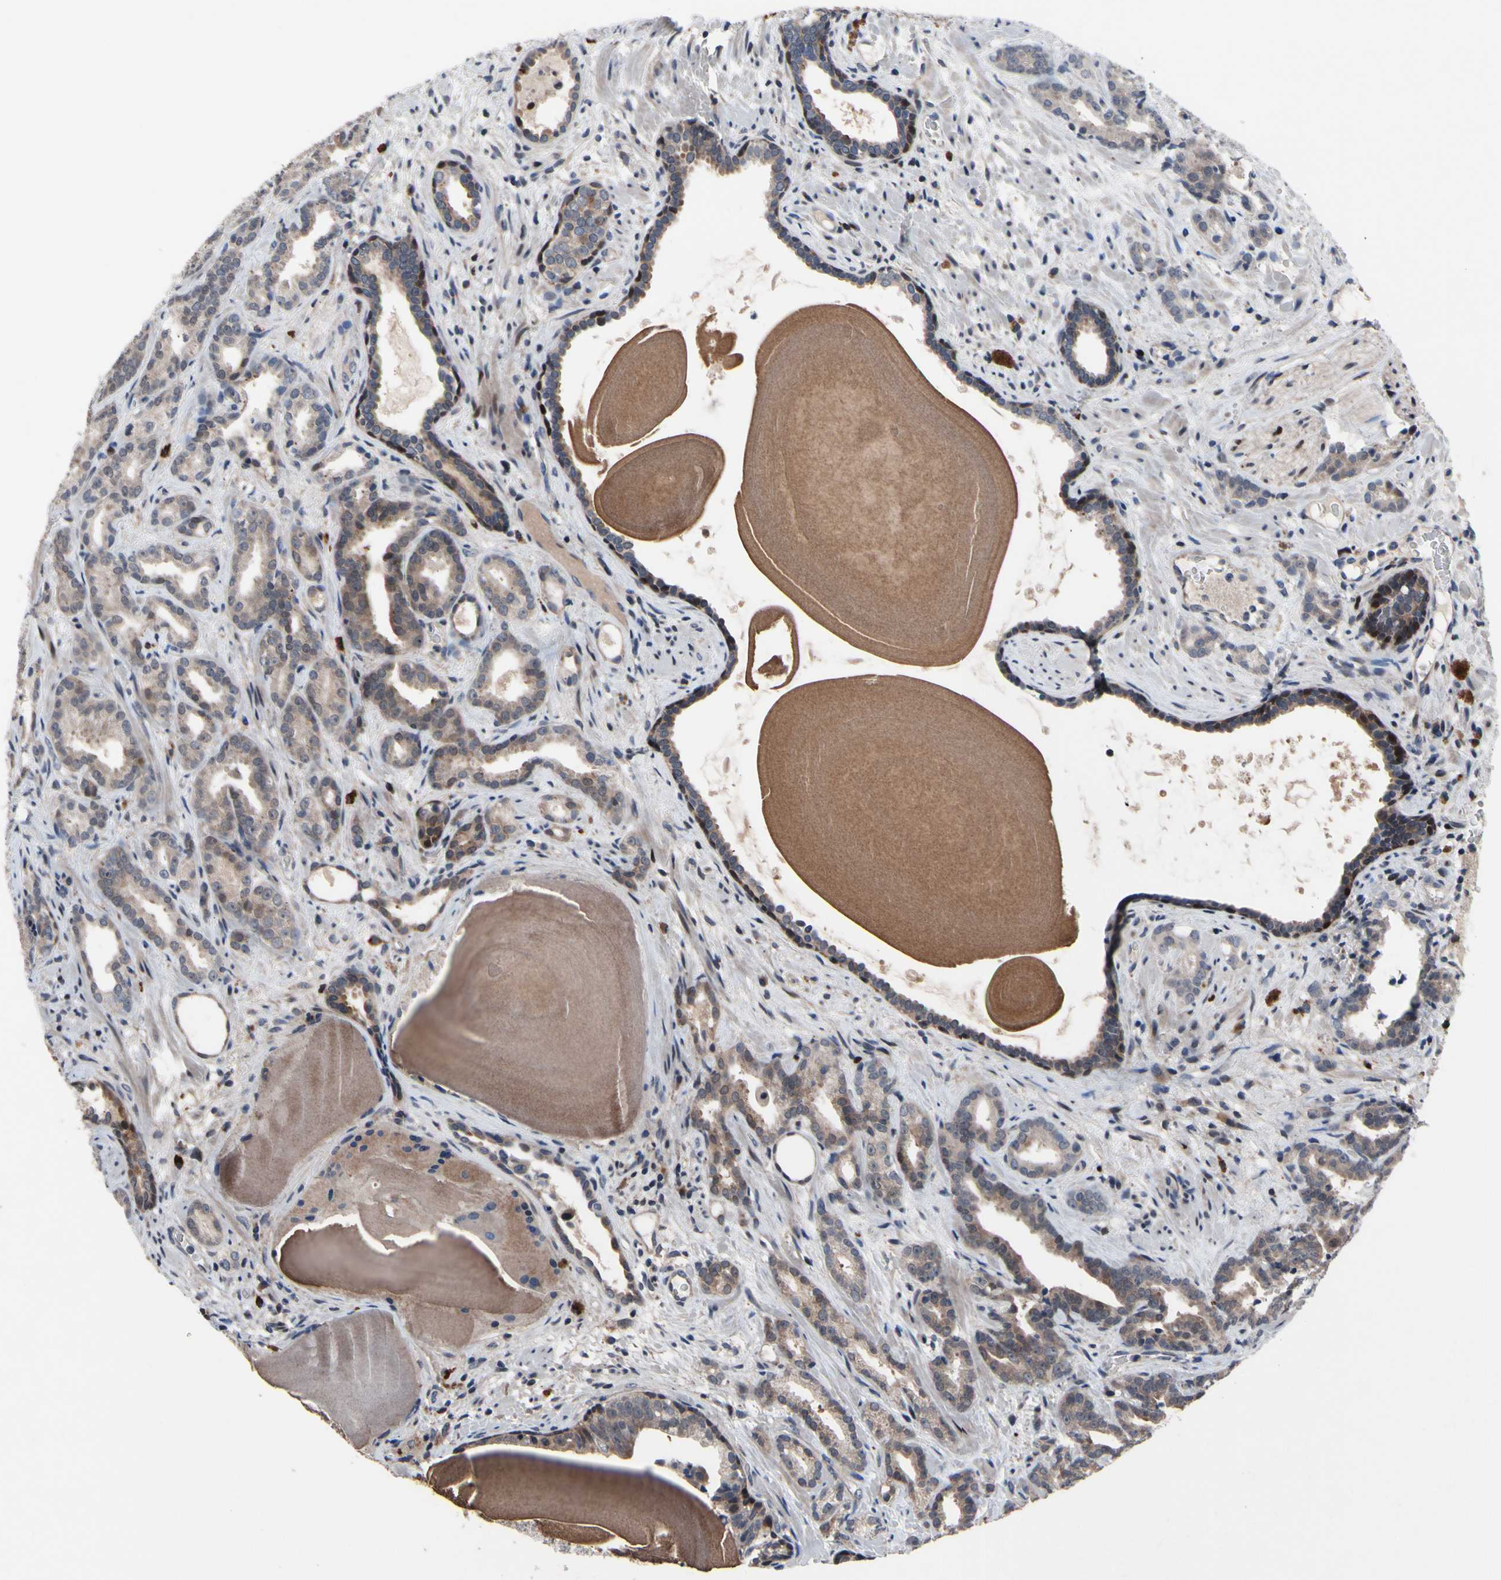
{"staining": {"intensity": "moderate", "quantity": "25%-75%", "location": "cytoplasmic/membranous"}, "tissue": "prostate cancer", "cell_type": "Tumor cells", "image_type": "cancer", "snomed": [{"axis": "morphology", "description": "Adenocarcinoma, Low grade"}, {"axis": "topography", "description": "Prostate"}], "caption": "Prostate cancer (low-grade adenocarcinoma) stained with immunohistochemistry (IHC) displays moderate cytoplasmic/membranous expression in about 25%-75% of tumor cells. The protein of interest is stained brown, and the nuclei are stained in blue (DAB (3,3'-diaminobenzidine) IHC with brightfield microscopy, high magnification).", "gene": "MUTYH", "patient": {"sex": "male", "age": 63}}